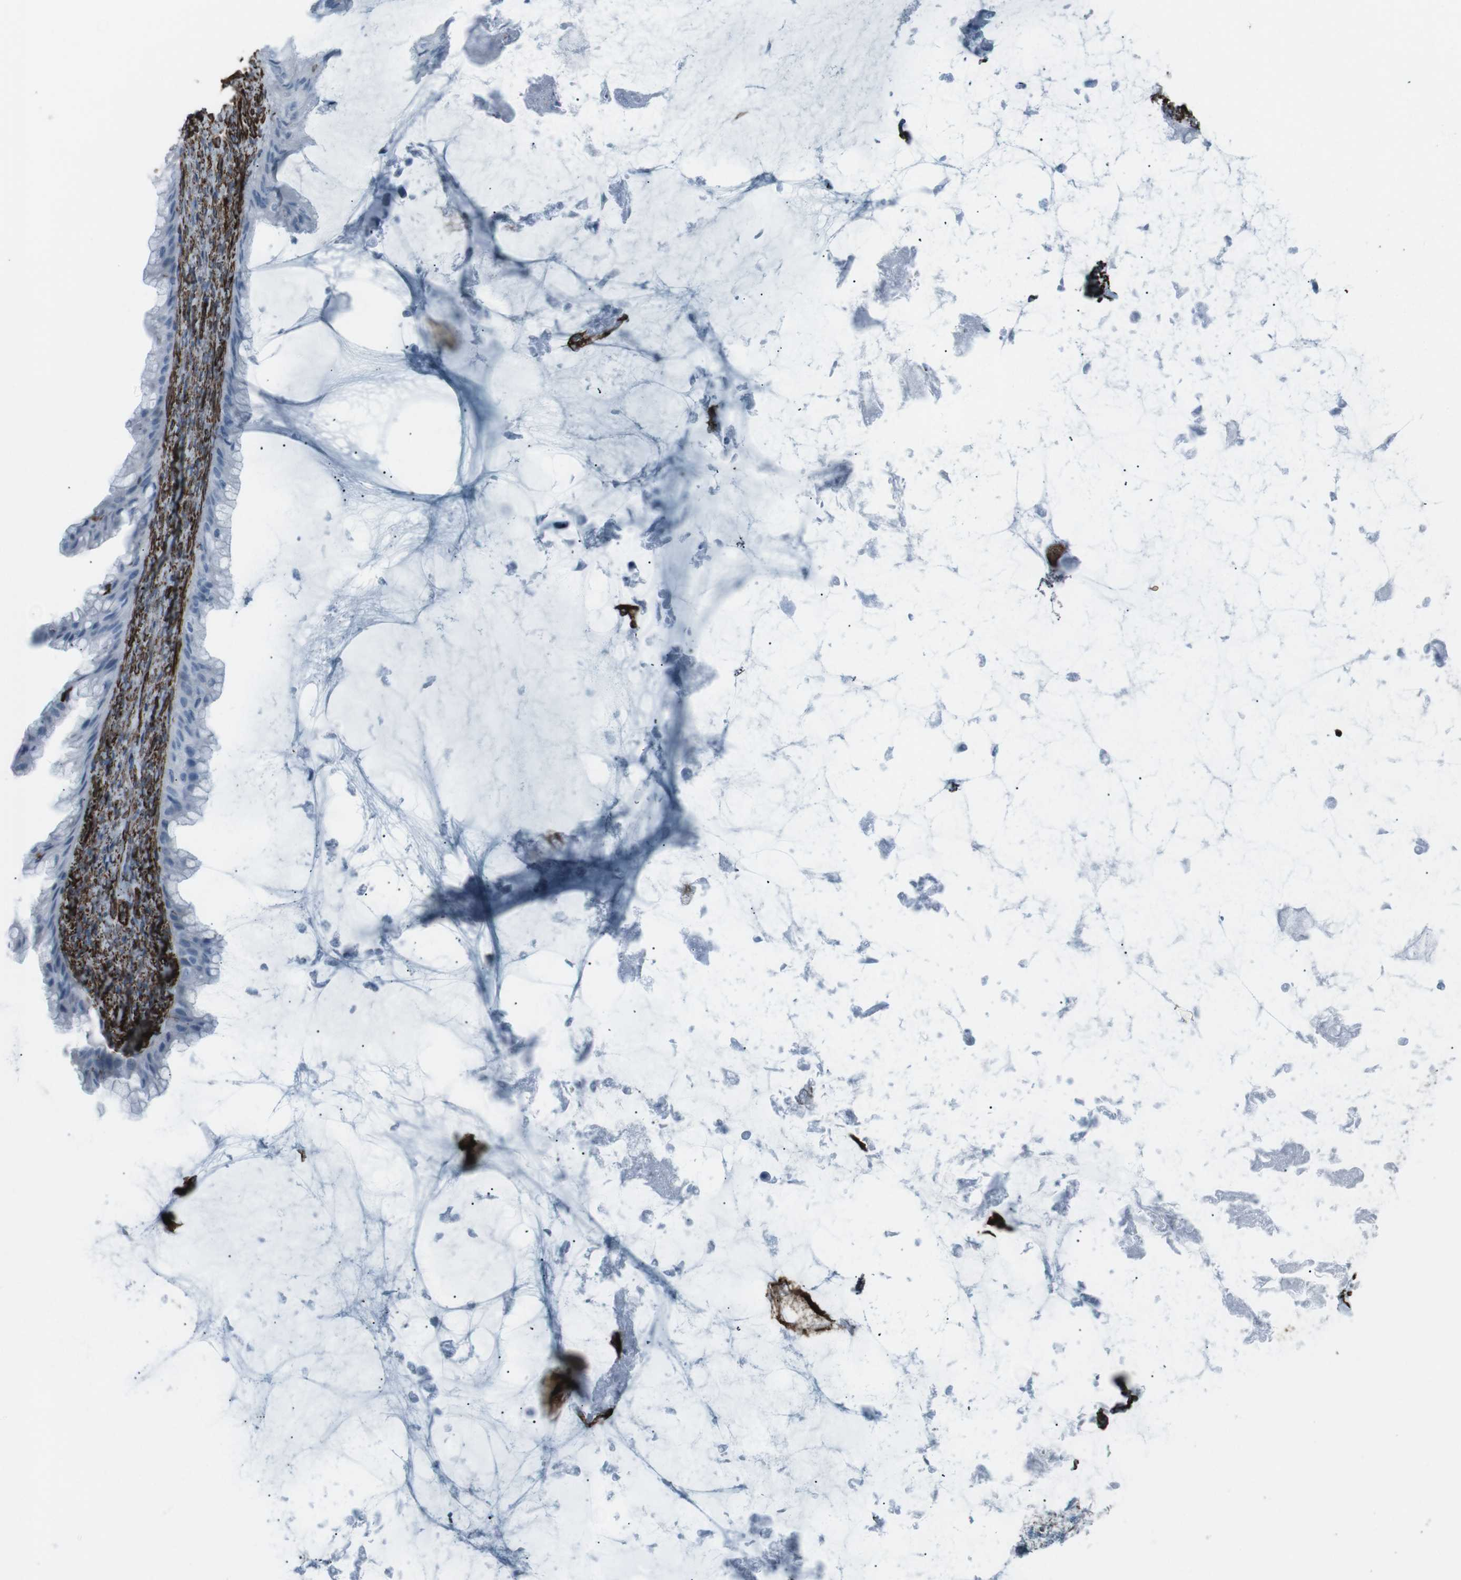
{"staining": {"intensity": "negative", "quantity": "none", "location": "none"}, "tissue": "ovarian cancer", "cell_type": "Tumor cells", "image_type": "cancer", "snomed": [{"axis": "morphology", "description": "Cystadenocarcinoma, mucinous, NOS"}, {"axis": "topography", "description": "Ovary"}], "caption": "Immunohistochemical staining of ovarian cancer (mucinous cystadenocarcinoma) shows no significant positivity in tumor cells. (Brightfield microscopy of DAB immunohistochemistry at high magnification).", "gene": "ZDHHC6", "patient": {"sex": "female", "age": 61}}